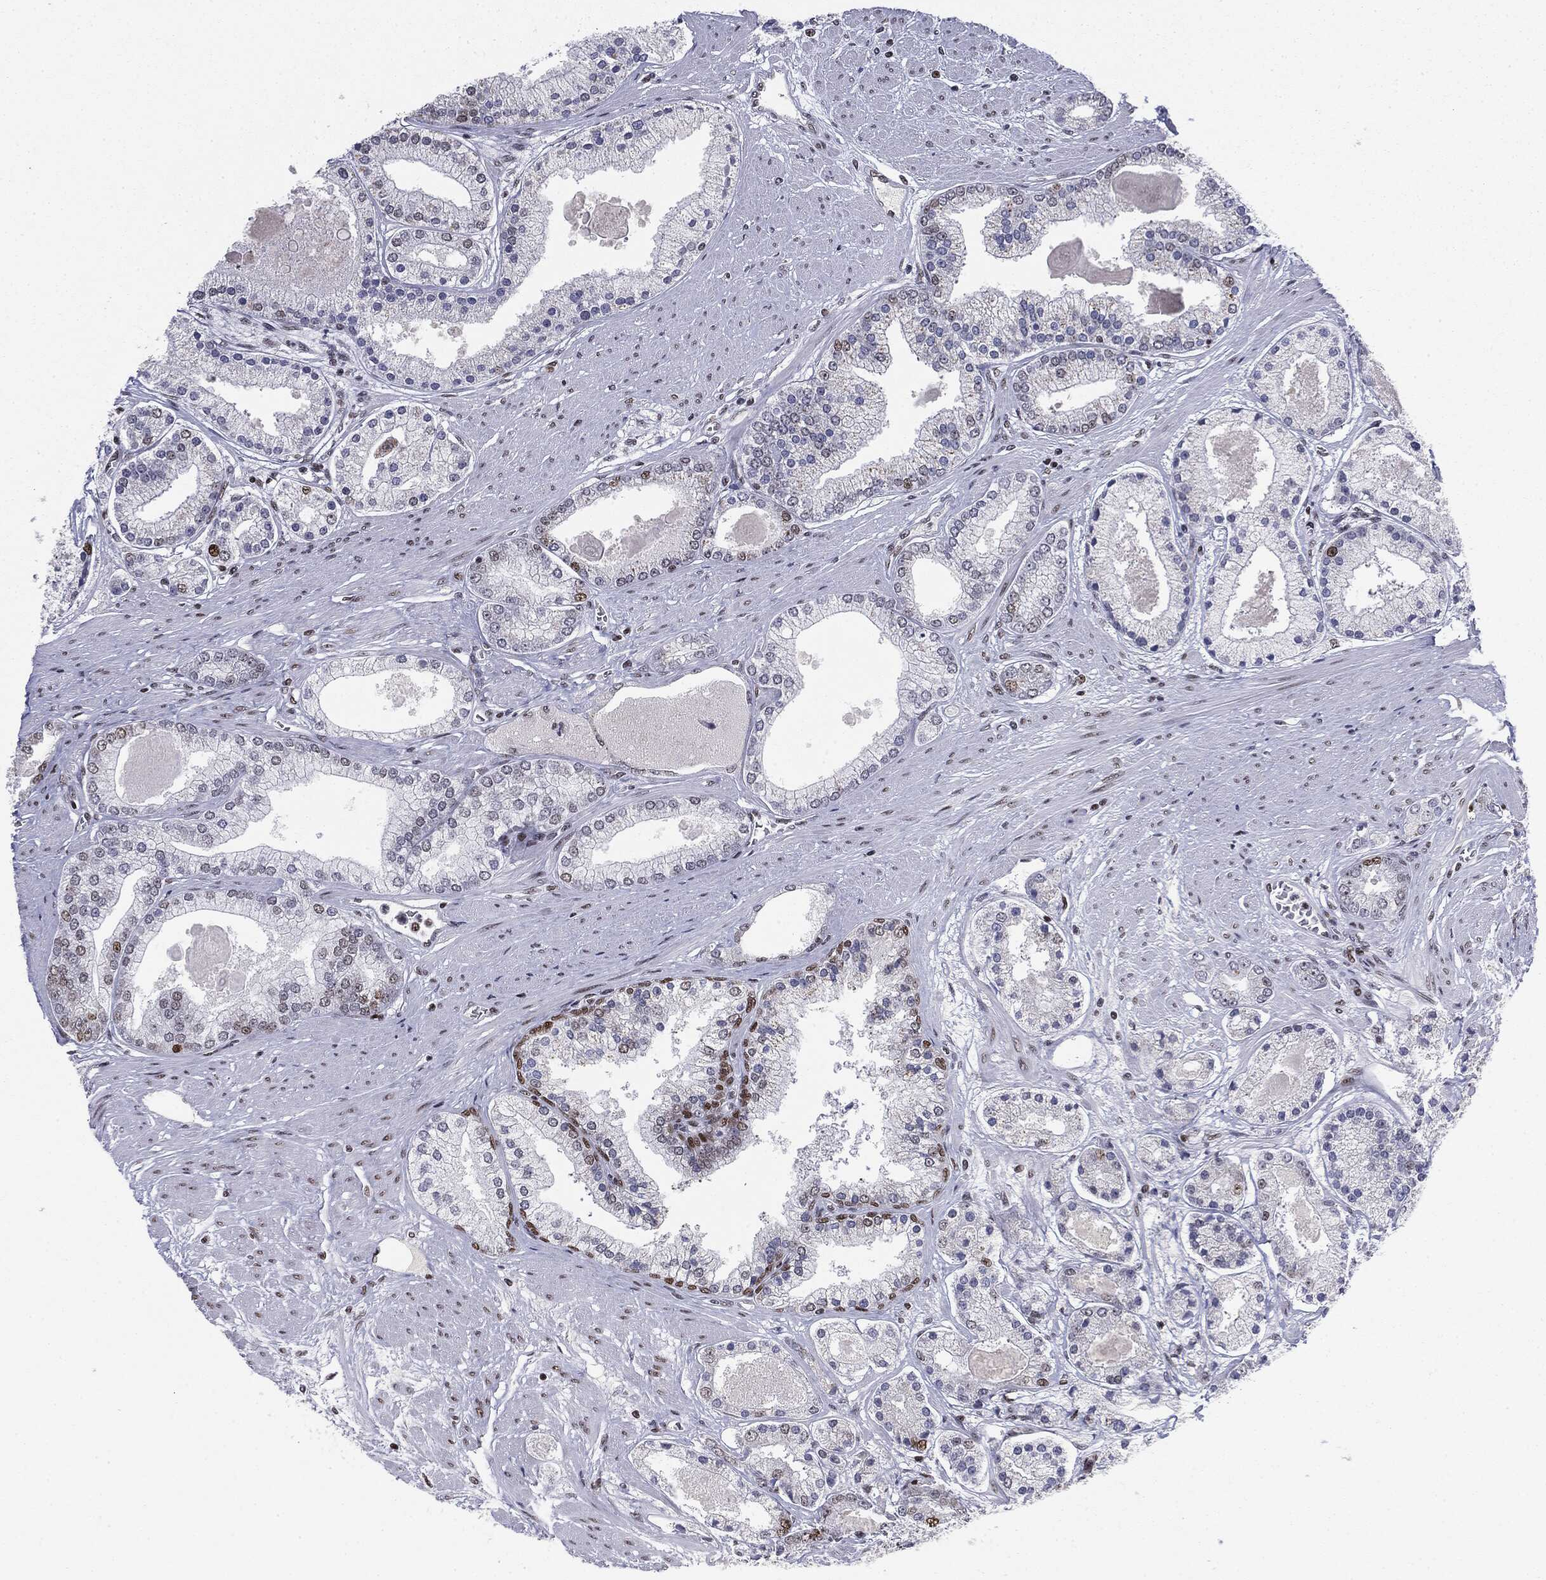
{"staining": {"intensity": "moderate", "quantity": "<25%", "location": "nuclear"}, "tissue": "prostate cancer", "cell_type": "Tumor cells", "image_type": "cancer", "snomed": [{"axis": "morphology", "description": "Adenocarcinoma, High grade"}, {"axis": "topography", "description": "Prostate"}], "caption": "Immunohistochemical staining of human high-grade adenocarcinoma (prostate) reveals low levels of moderate nuclear protein positivity in about <25% of tumor cells. The staining is performed using DAB (3,3'-diaminobenzidine) brown chromogen to label protein expression. The nuclei are counter-stained blue using hematoxylin.", "gene": "MDC1", "patient": {"sex": "male", "age": 67}}